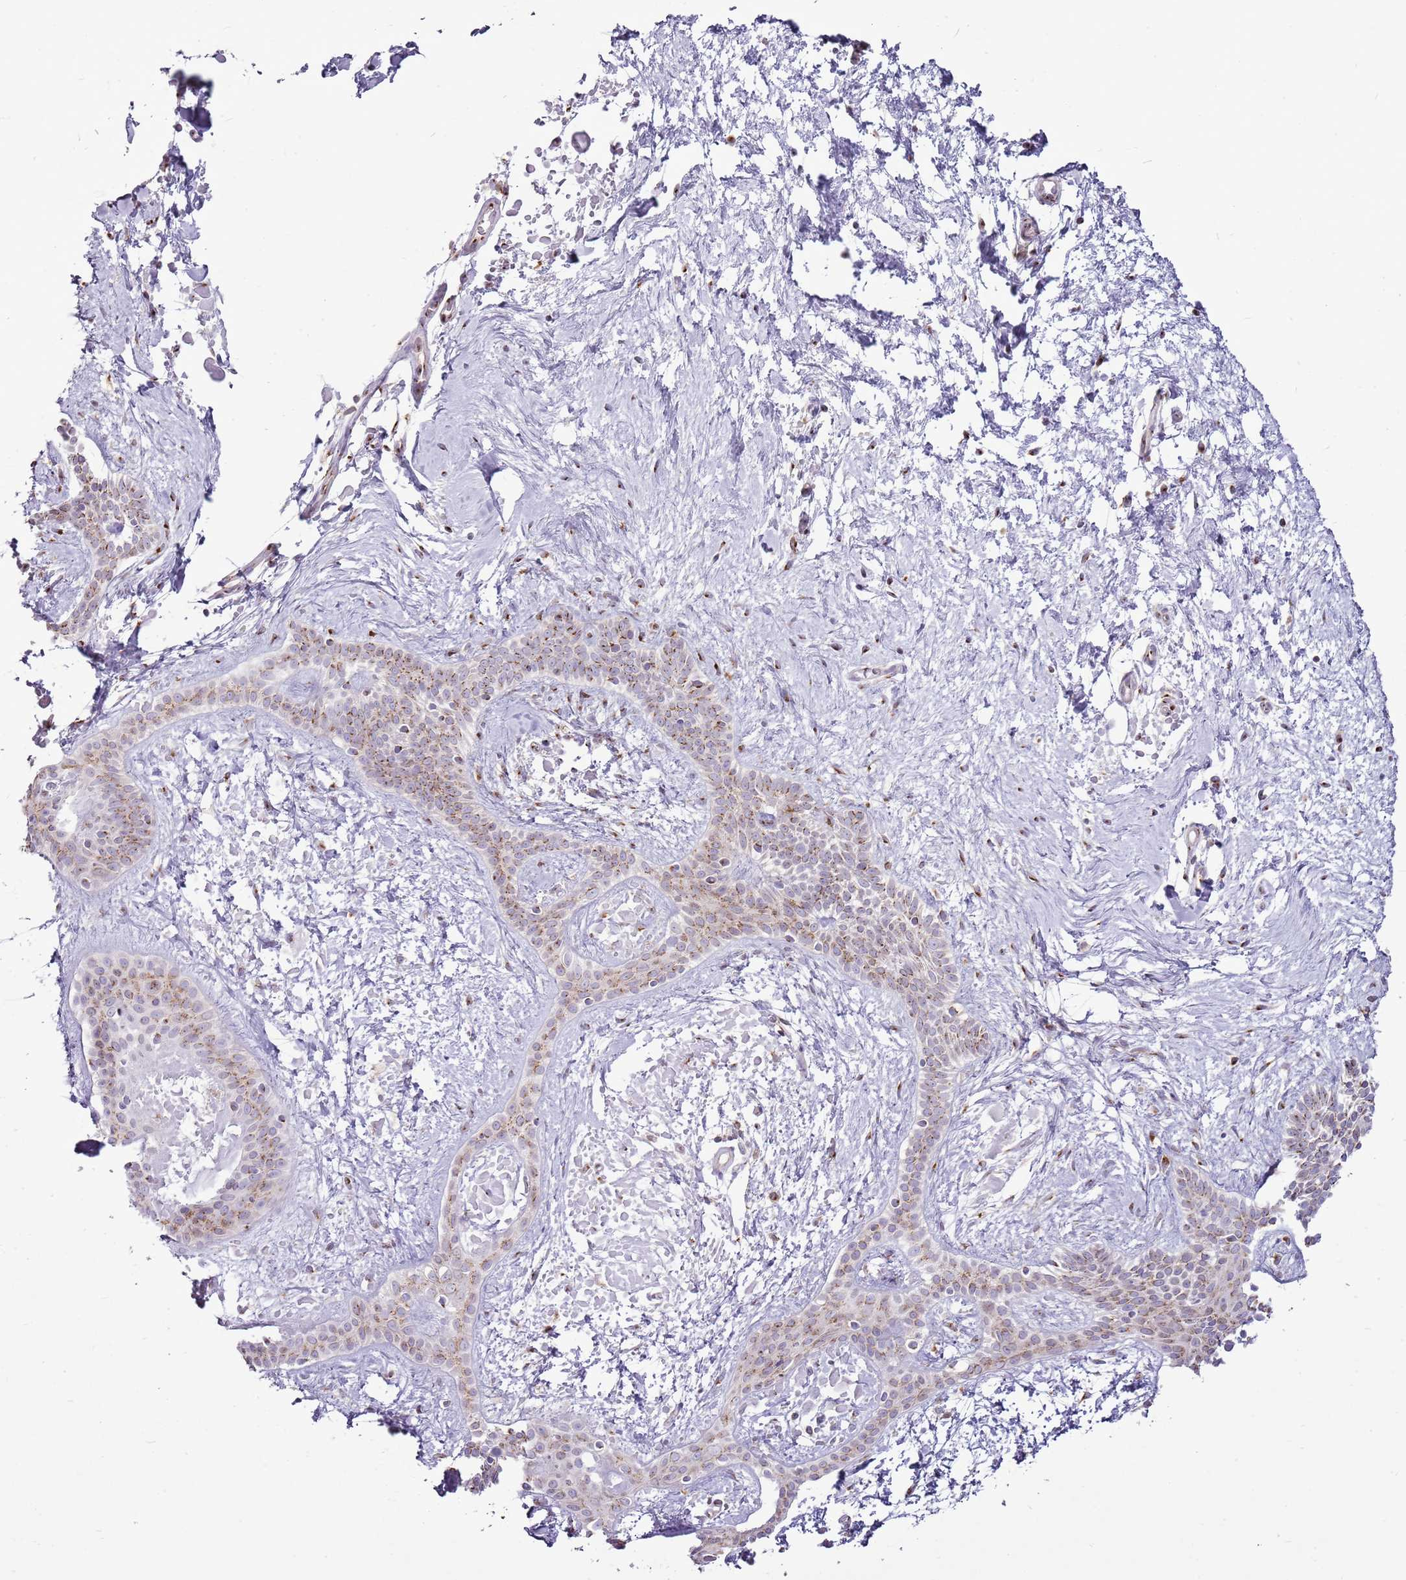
{"staining": {"intensity": "moderate", "quantity": "25%-75%", "location": "cytoplasmic/membranous"}, "tissue": "skin cancer", "cell_type": "Tumor cells", "image_type": "cancer", "snomed": [{"axis": "morphology", "description": "Basal cell carcinoma"}, {"axis": "topography", "description": "Skin"}], "caption": "Basal cell carcinoma (skin) tissue shows moderate cytoplasmic/membranous expression in approximately 25%-75% of tumor cells", "gene": "TMED10", "patient": {"sex": "male", "age": 78}}